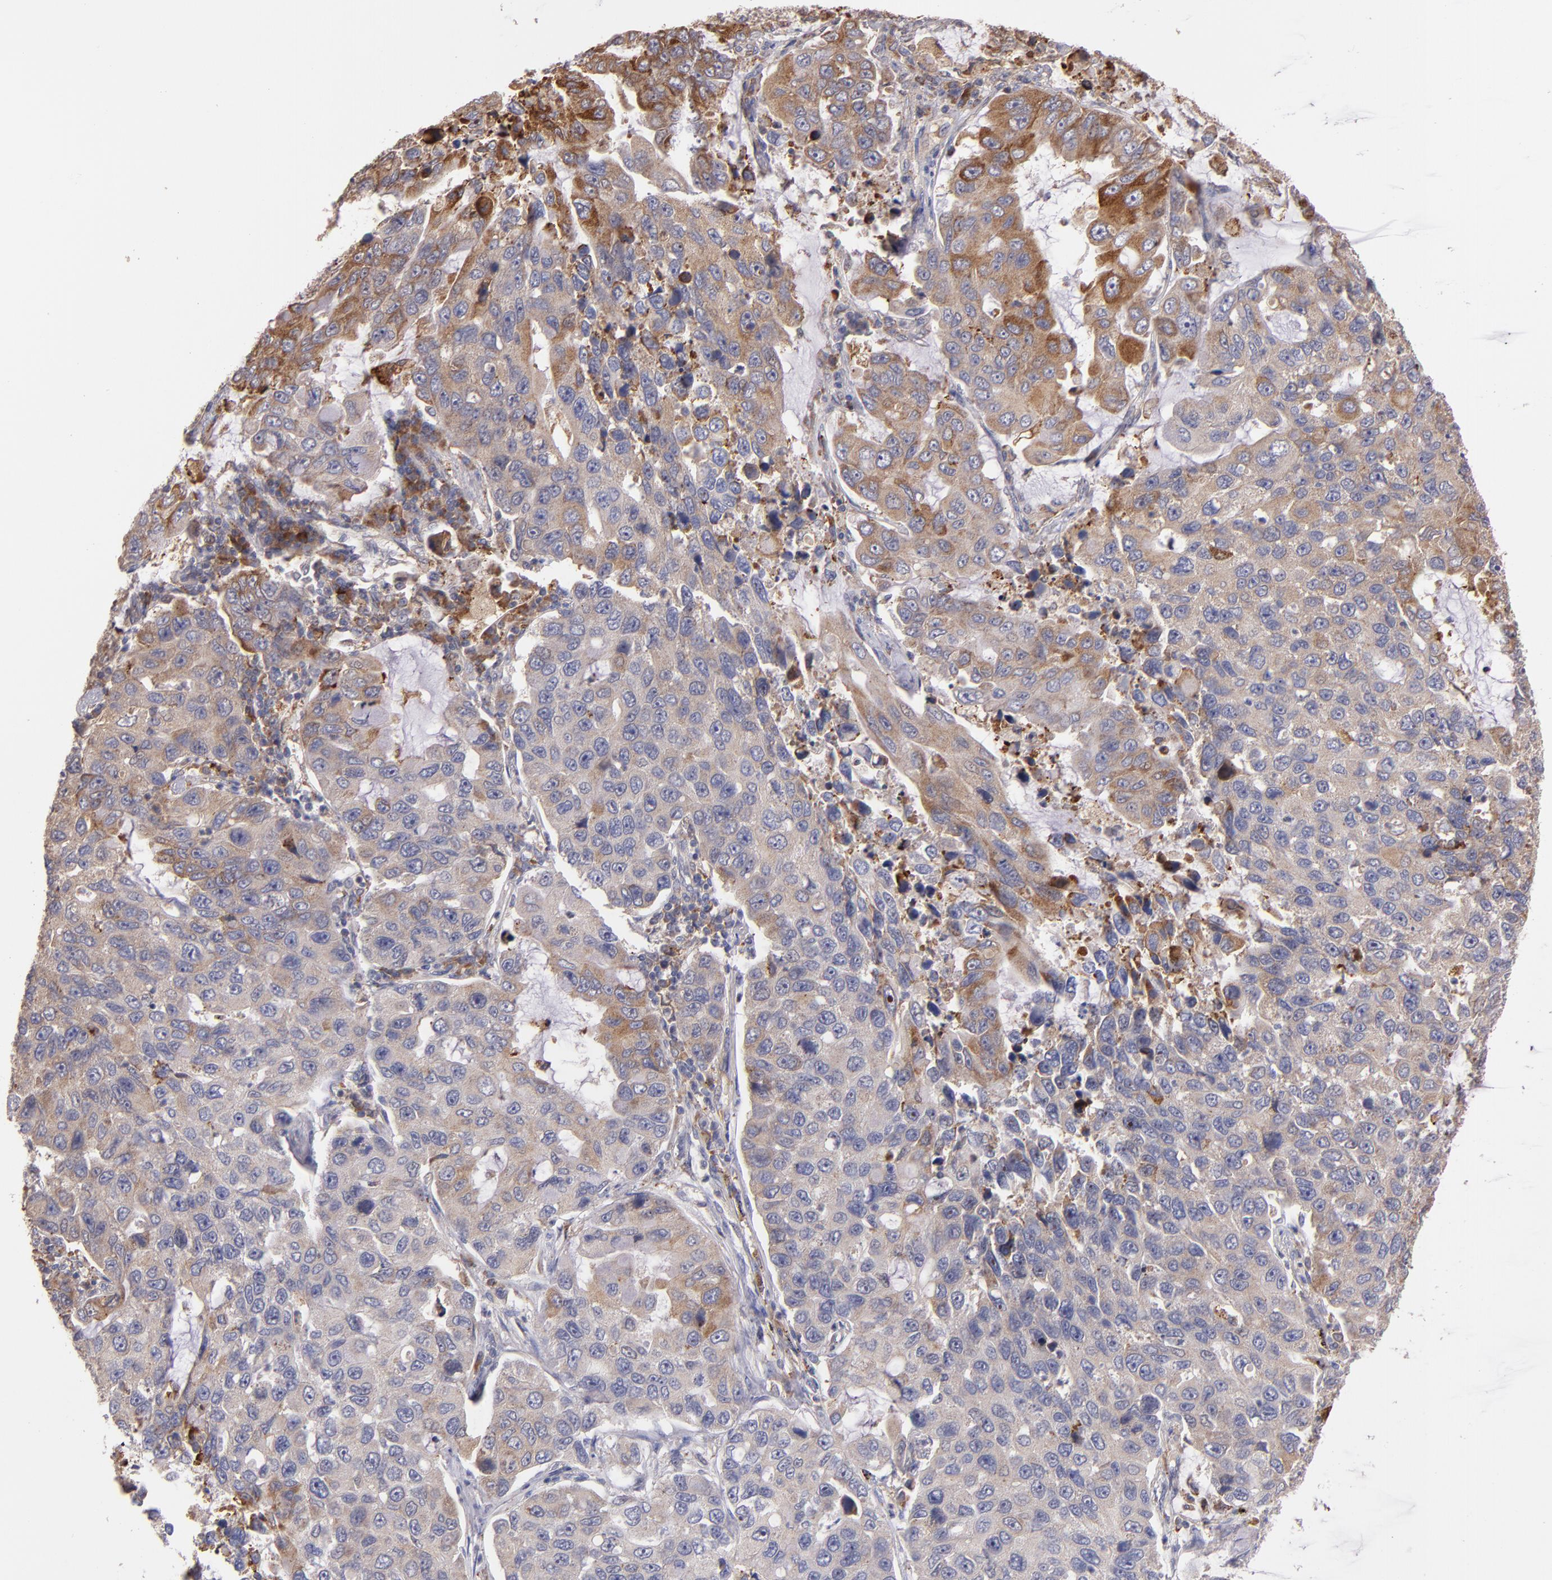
{"staining": {"intensity": "moderate", "quantity": "<25%", "location": "cytoplasmic/membranous"}, "tissue": "lung cancer", "cell_type": "Tumor cells", "image_type": "cancer", "snomed": [{"axis": "morphology", "description": "Adenocarcinoma, NOS"}, {"axis": "topography", "description": "Lung"}], "caption": "Protein analysis of adenocarcinoma (lung) tissue demonstrates moderate cytoplasmic/membranous positivity in approximately <25% of tumor cells.", "gene": "IFIH1", "patient": {"sex": "male", "age": 64}}